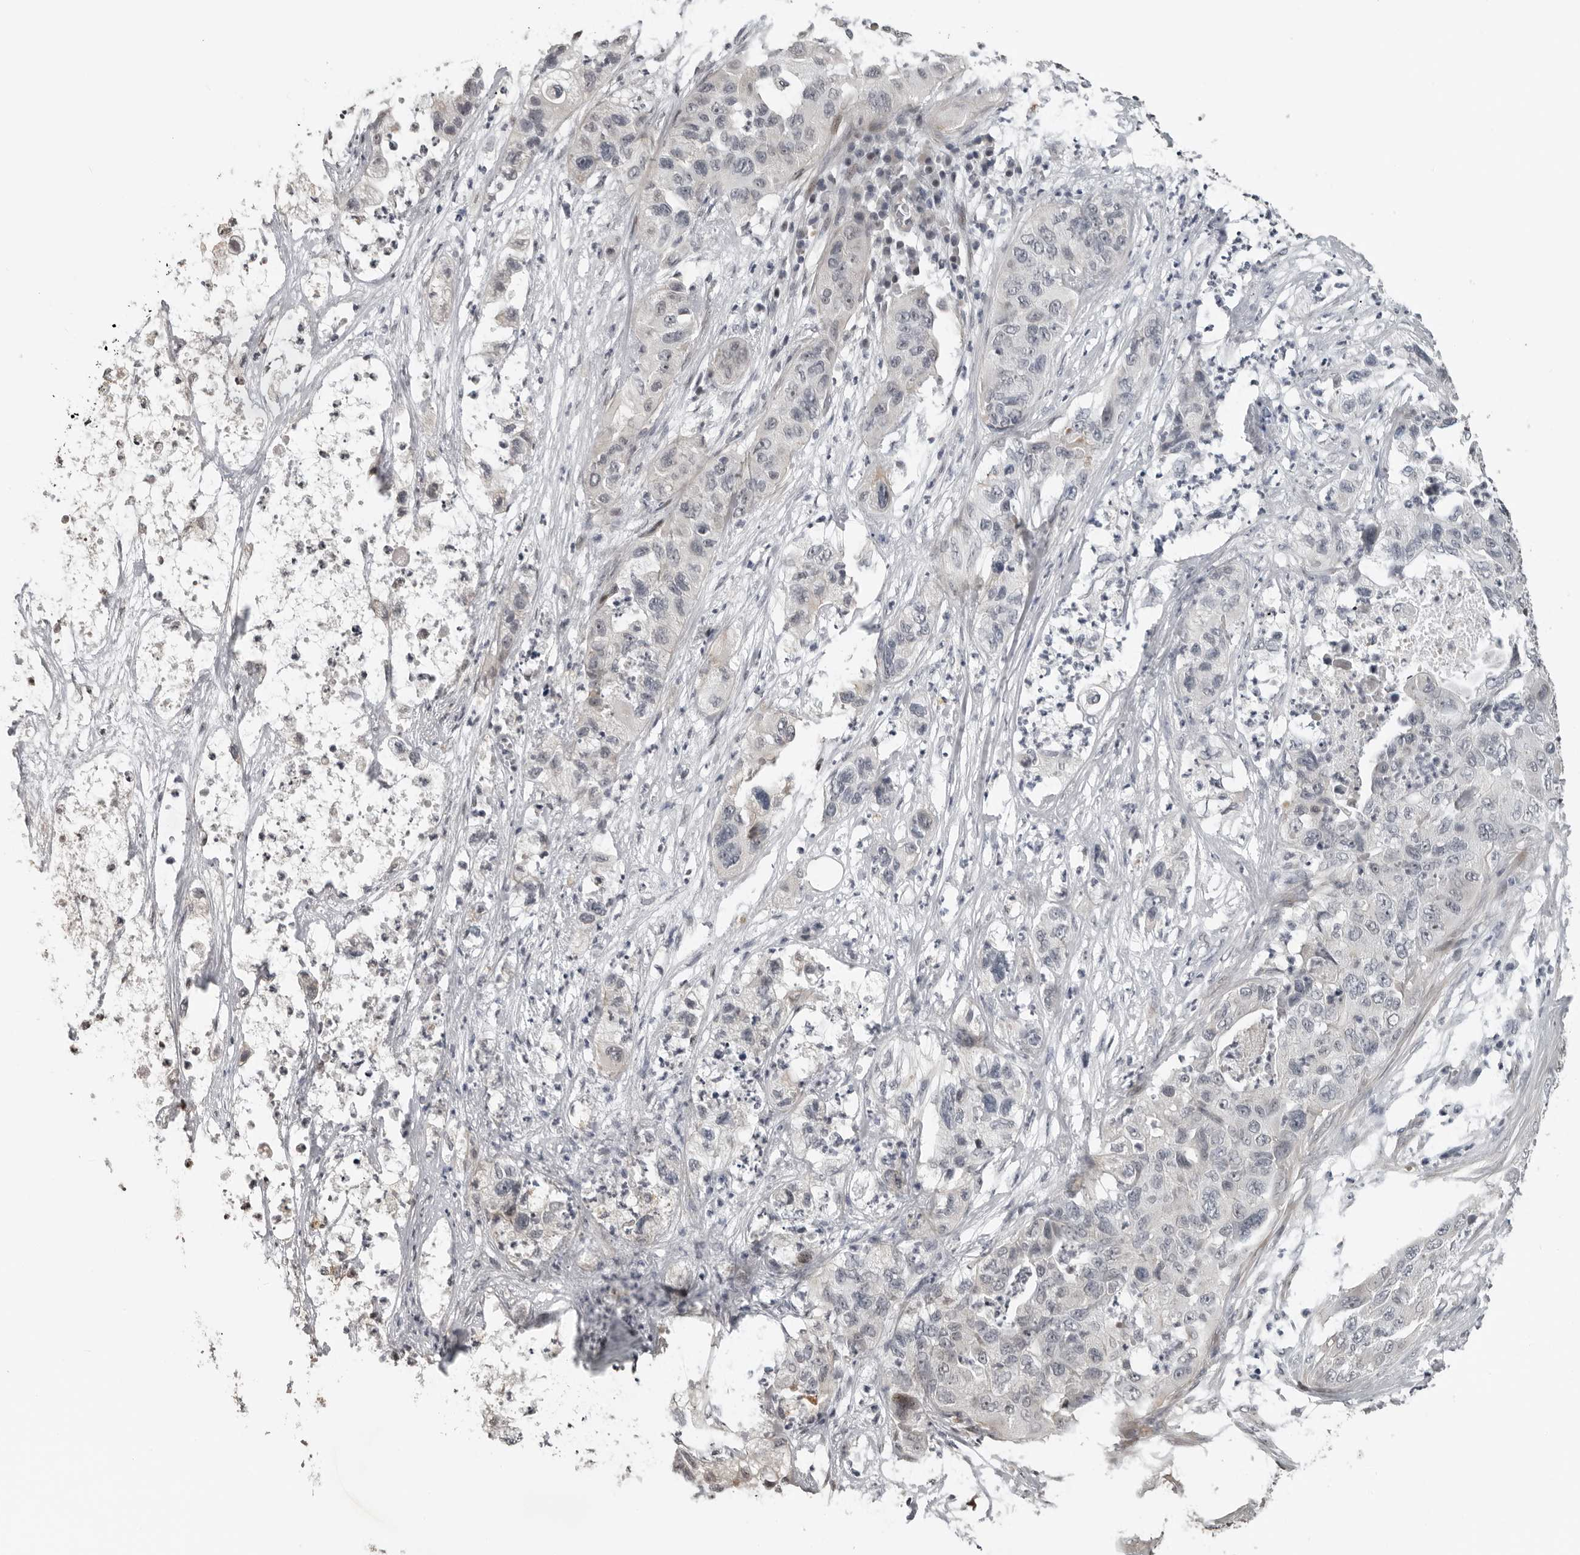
{"staining": {"intensity": "negative", "quantity": "none", "location": "none"}, "tissue": "pancreatic cancer", "cell_type": "Tumor cells", "image_type": "cancer", "snomed": [{"axis": "morphology", "description": "Adenocarcinoma, NOS"}, {"axis": "topography", "description": "Pancreas"}], "caption": "Immunohistochemistry image of human pancreatic cancer stained for a protein (brown), which demonstrates no staining in tumor cells.", "gene": "PRRX2", "patient": {"sex": "female", "age": 78}}